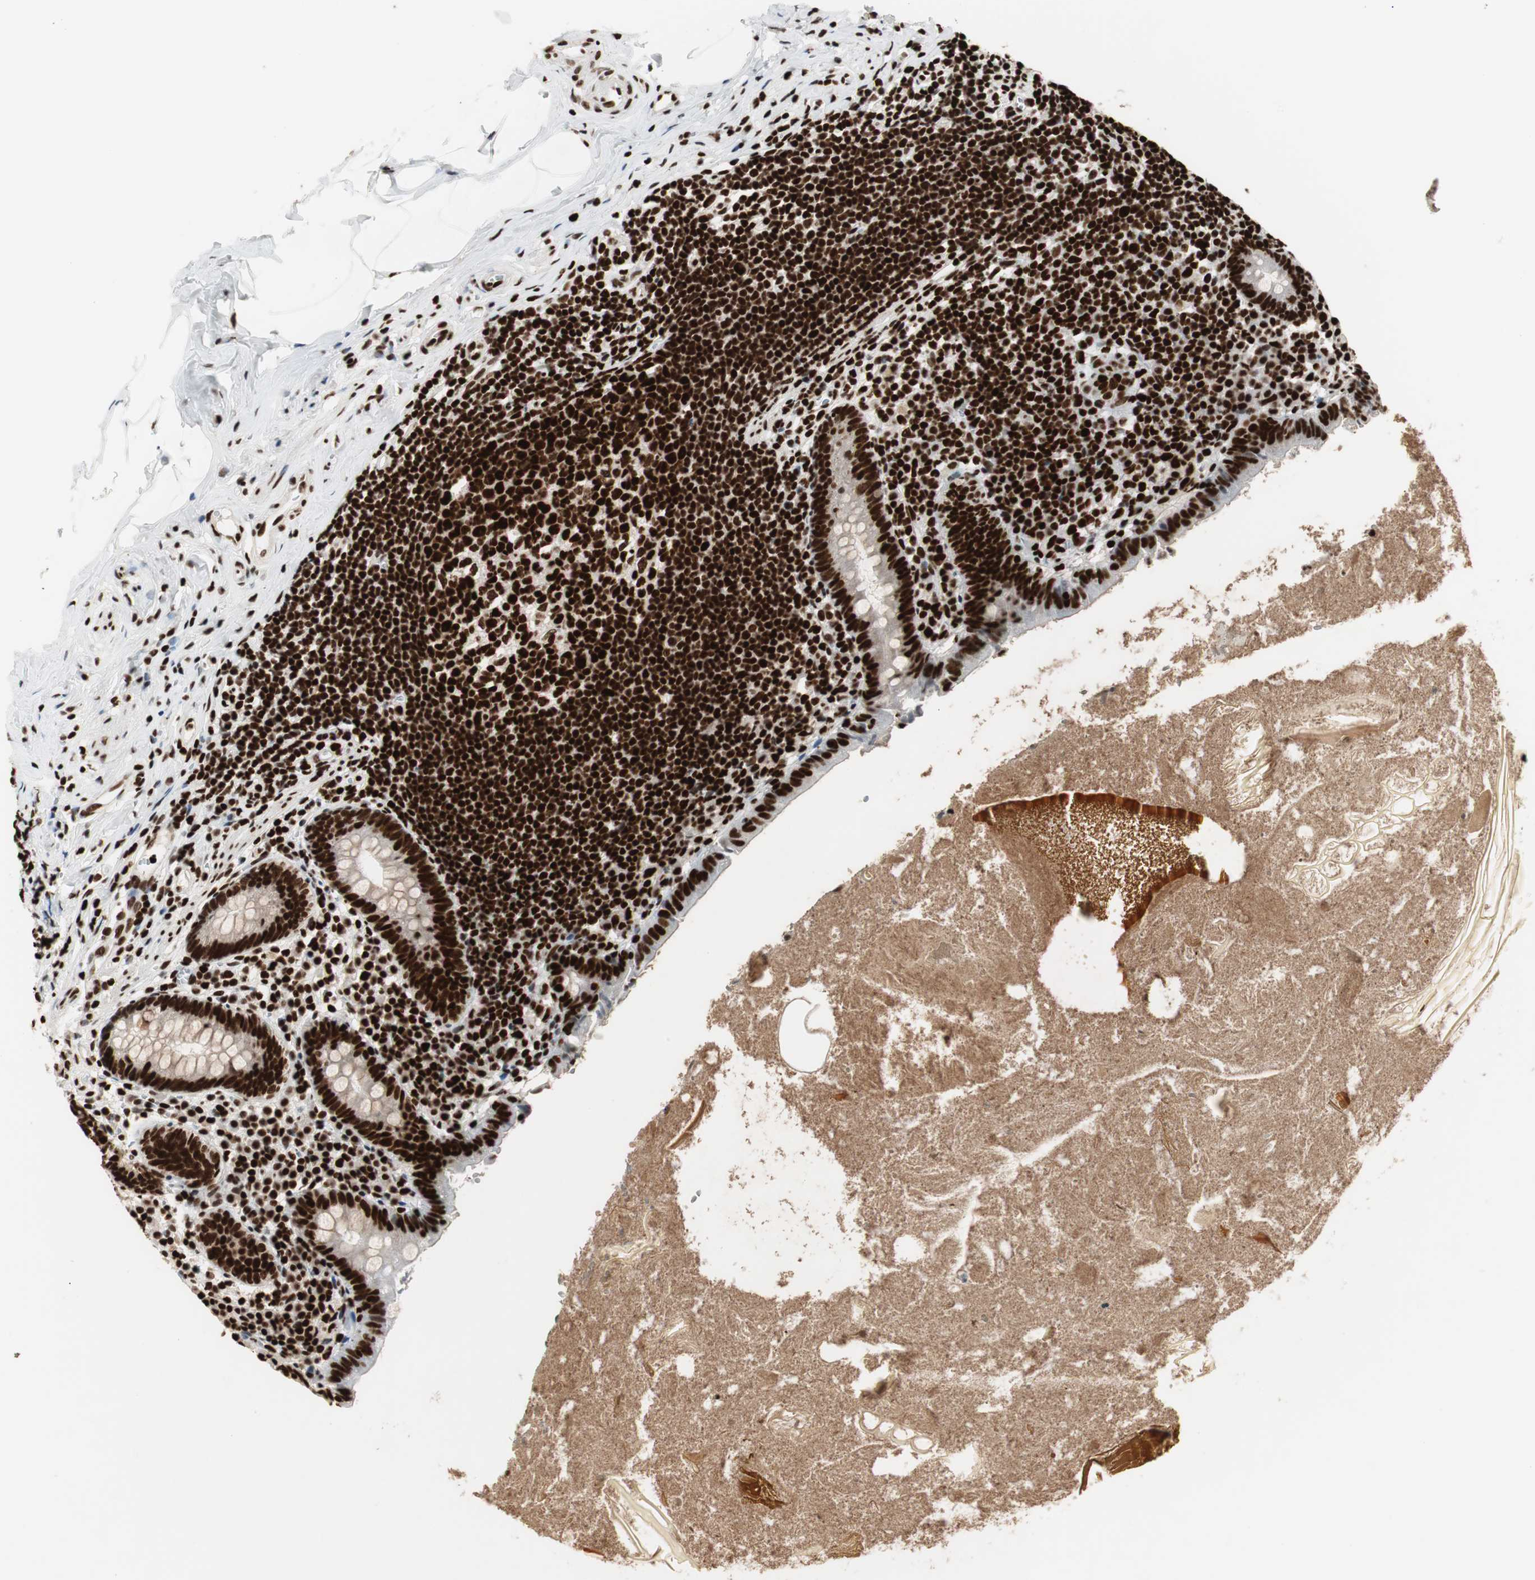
{"staining": {"intensity": "strong", "quantity": ">75%", "location": "nuclear"}, "tissue": "appendix", "cell_type": "Glandular cells", "image_type": "normal", "snomed": [{"axis": "morphology", "description": "Normal tissue, NOS"}, {"axis": "topography", "description": "Appendix"}], "caption": "Immunohistochemistry micrograph of unremarkable appendix: human appendix stained using IHC demonstrates high levels of strong protein expression localized specifically in the nuclear of glandular cells, appearing as a nuclear brown color.", "gene": "MTA2", "patient": {"sex": "male", "age": 52}}